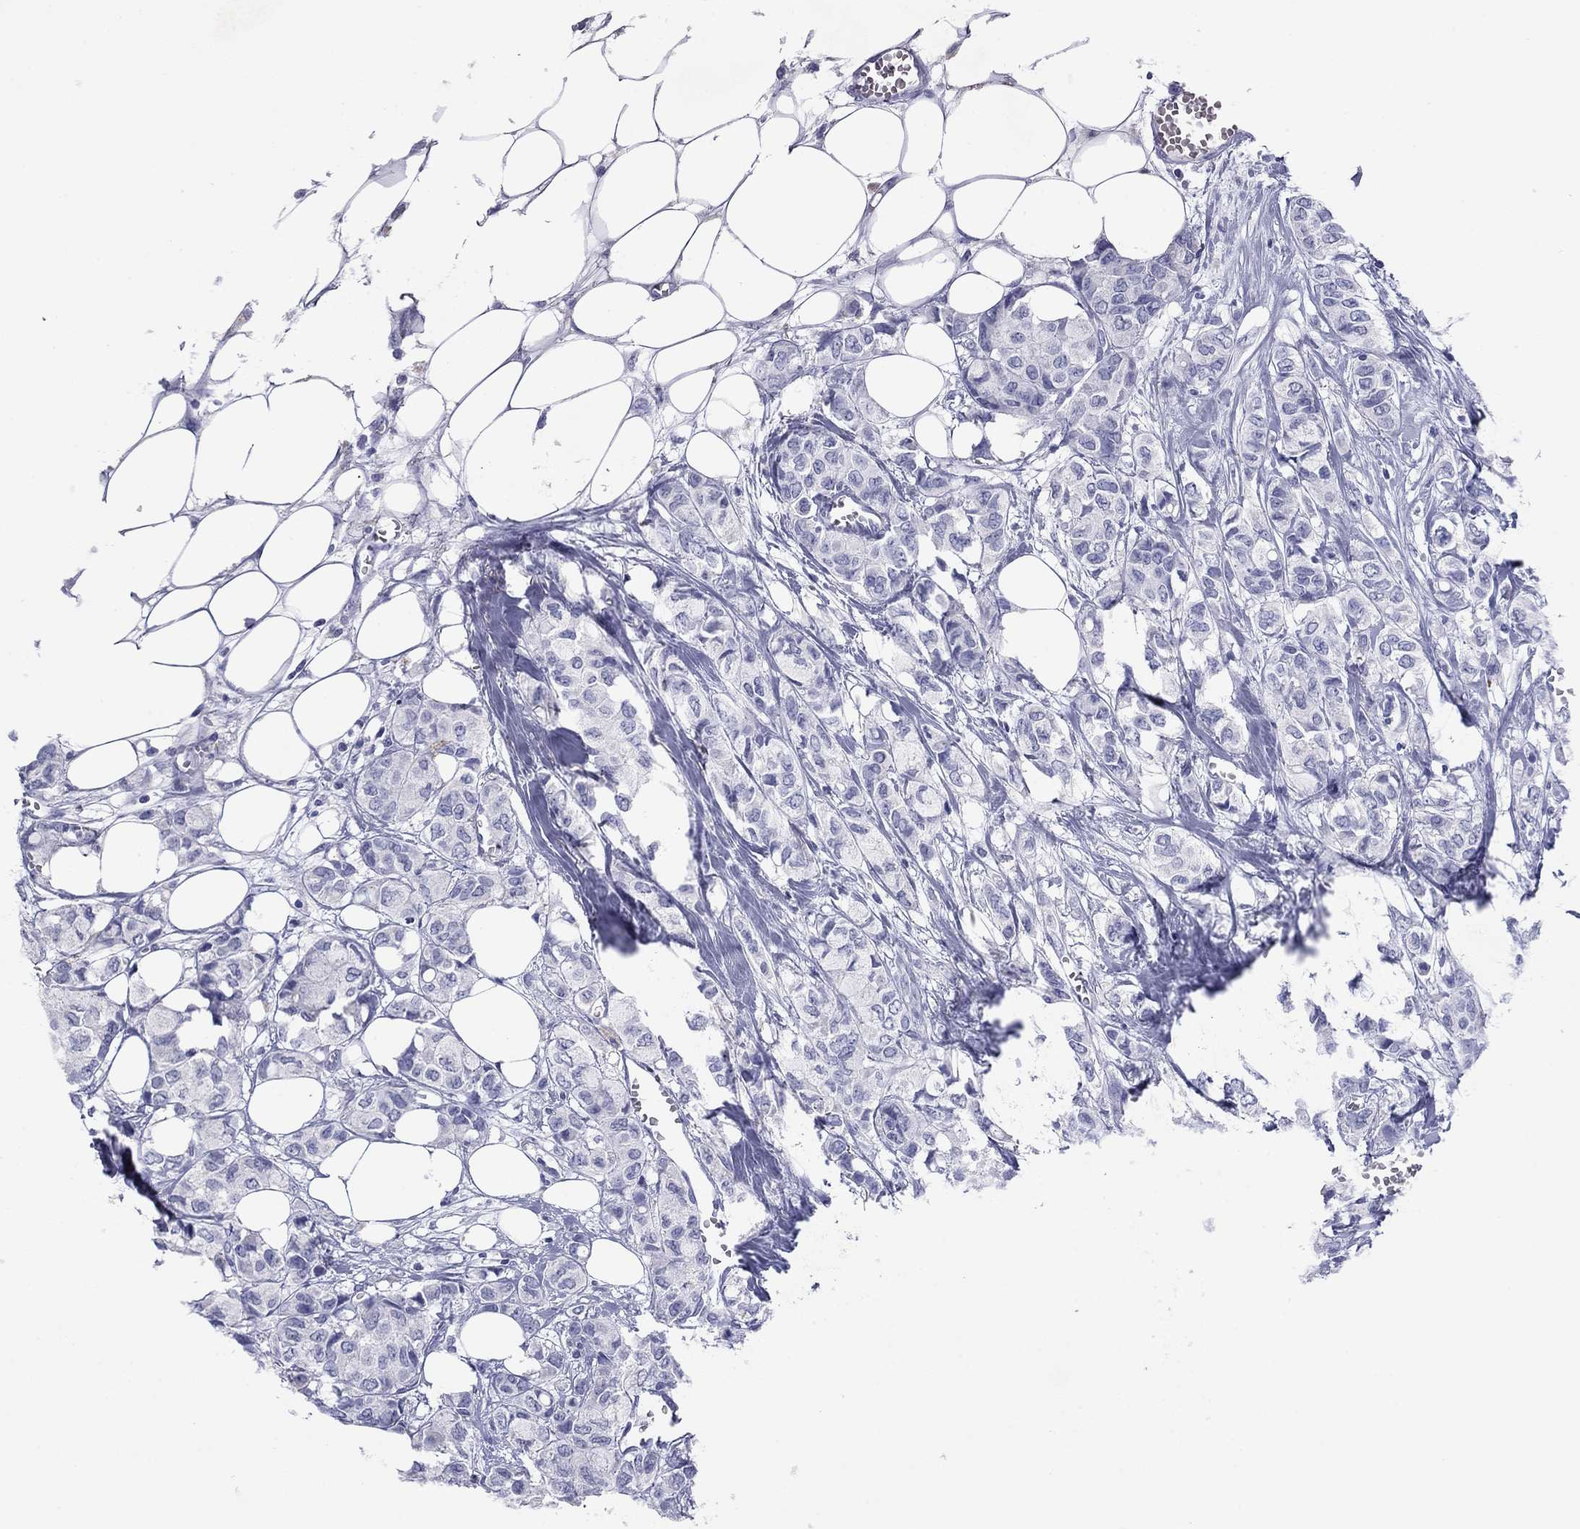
{"staining": {"intensity": "negative", "quantity": "none", "location": "none"}, "tissue": "breast cancer", "cell_type": "Tumor cells", "image_type": "cancer", "snomed": [{"axis": "morphology", "description": "Duct carcinoma"}, {"axis": "topography", "description": "Breast"}], "caption": "Micrograph shows no significant protein positivity in tumor cells of breast cancer (infiltrating ductal carcinoma).", "gene": "TCFL5", "patient": {"sex": "female", "age": 85}}